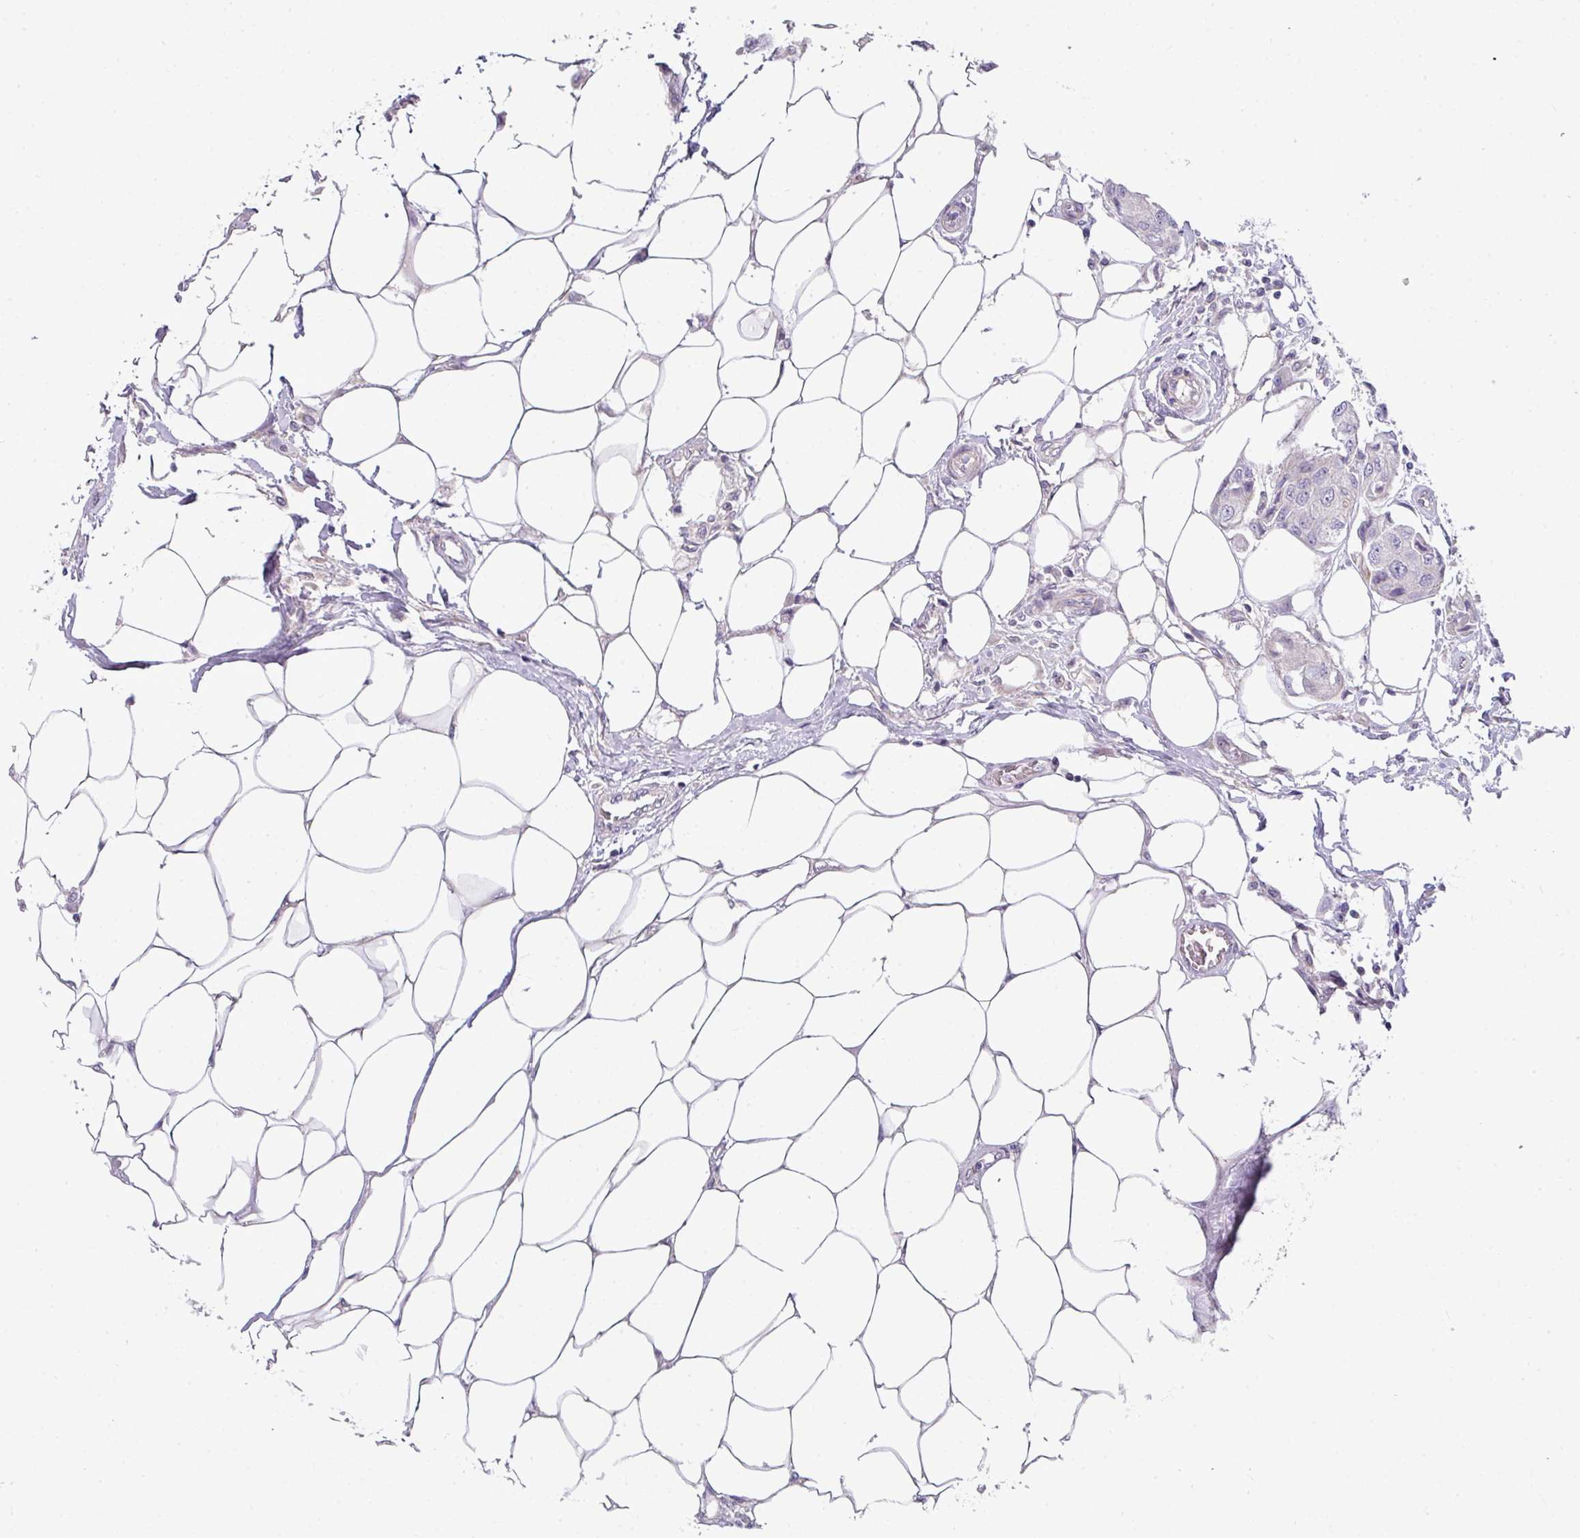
{"staining": {"intensity": "negative", "quantity": "none", "location": "none"}, "tissue": "breast cancer", "cell_type": "Tumor cells", "image_type": "cancer", "snomed": [{"axis": "morphology", "description": "Duct carcinoma"}, {"axis": "topography", "description": "Breast"}, {"axis": "topography", "description": "Lymph node"}], "caption": "Breast invasive ductal carcinoma stained for a protein using IHC demonstrates no positivity tumor cells.", "gene": "STAT5A", "patient": {"sex": "female", "age": 80}}